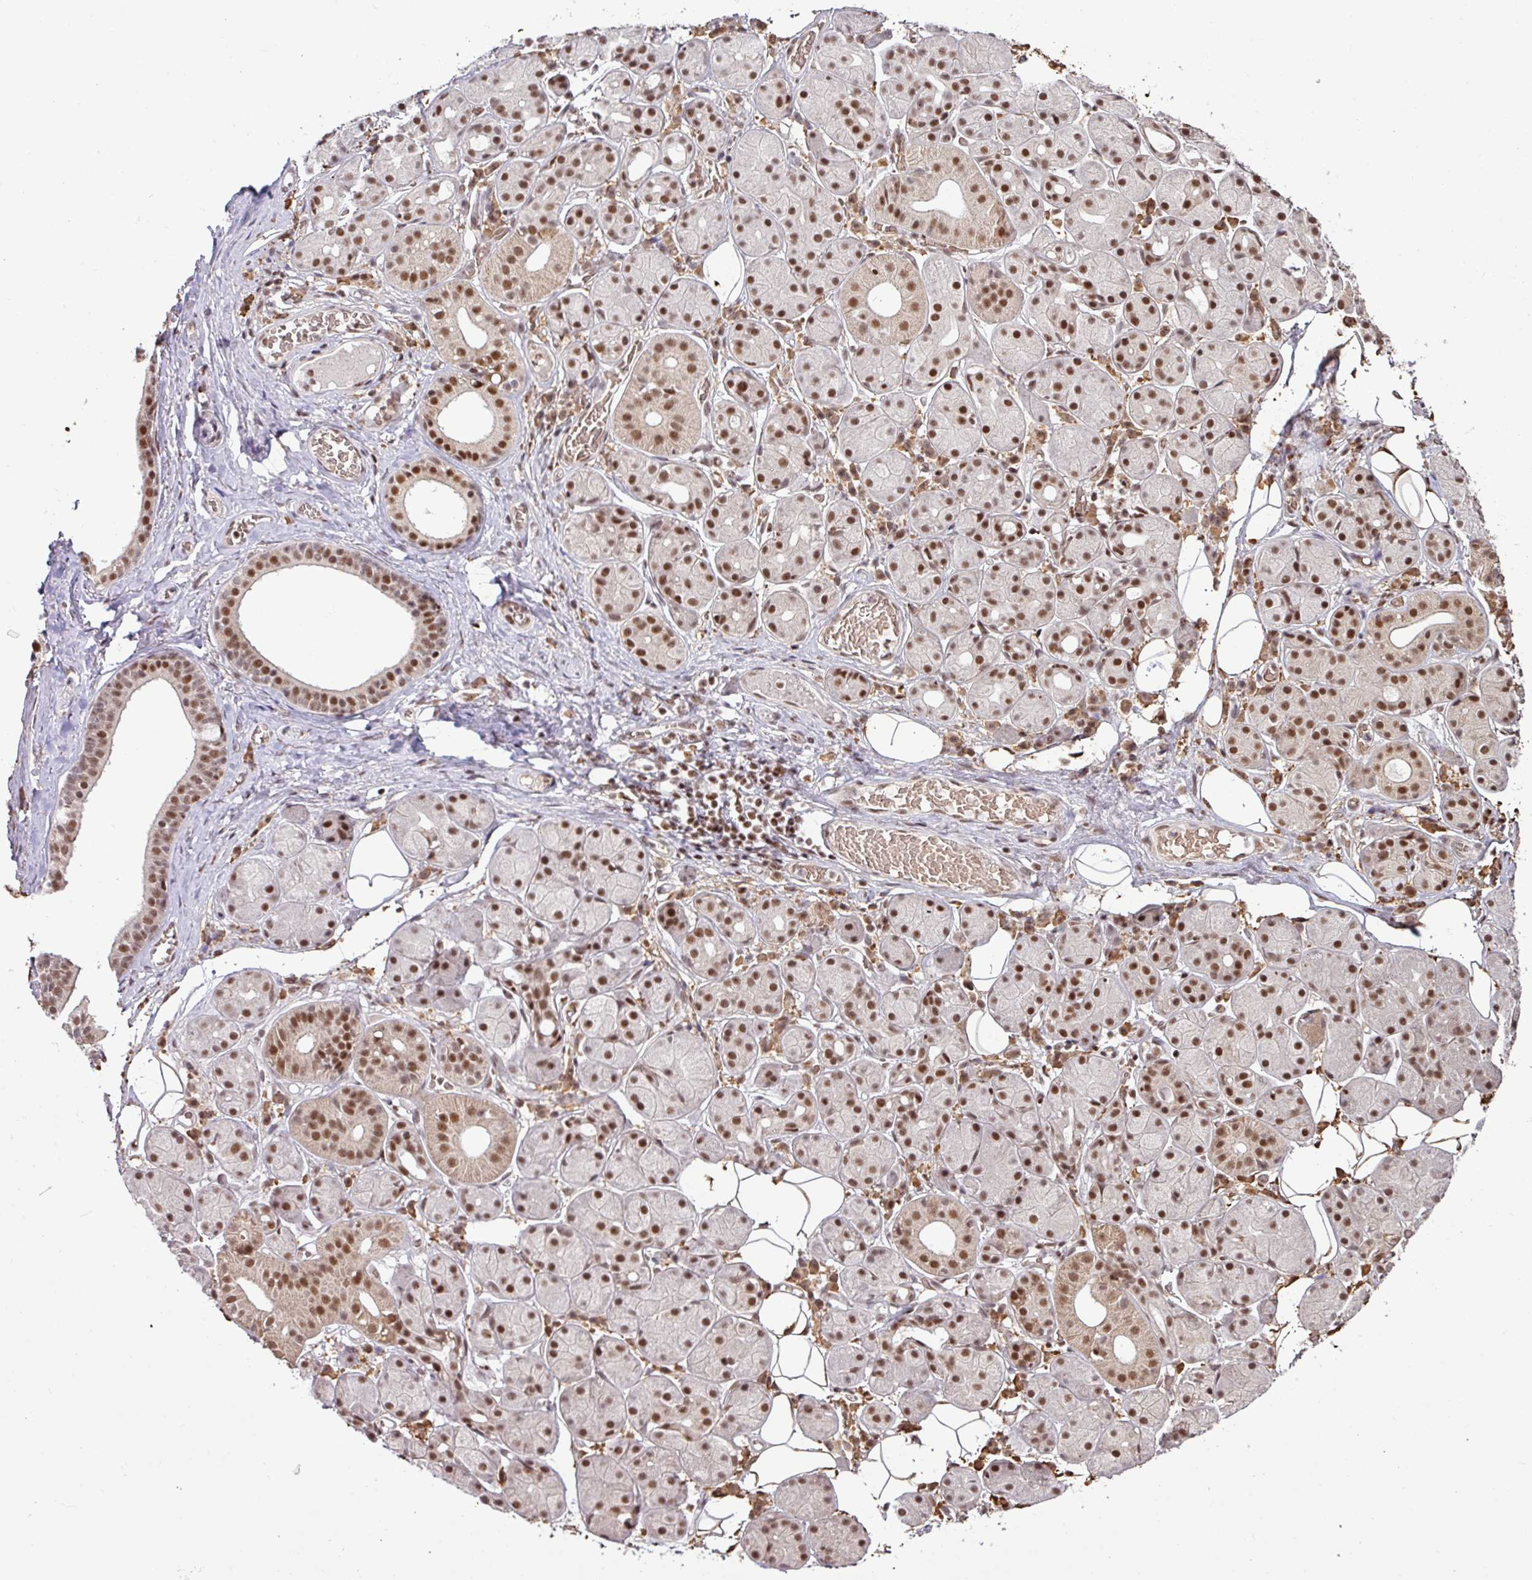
{"staining": {"intensity": "strong", "quantity": ">75%", "location": "nuclear"}, "tissue": "salivary gland", "cell_type": "Glandular cells", "image_type": "normal", "snomed": [{"axis": "morphology", "description": "Squamous cell carcinoma, NOS"}, {"axis": "topography", "description": "Skin"}, {"axis": "topography", "description": "Head-Neck"}], "caption": "Salivary gland stained with immunohistochemistry shows strong nuclear expression in about >75% of glandular cells.", "gene": "PHF23", "patient": {"sex": "male", "age": 80}}